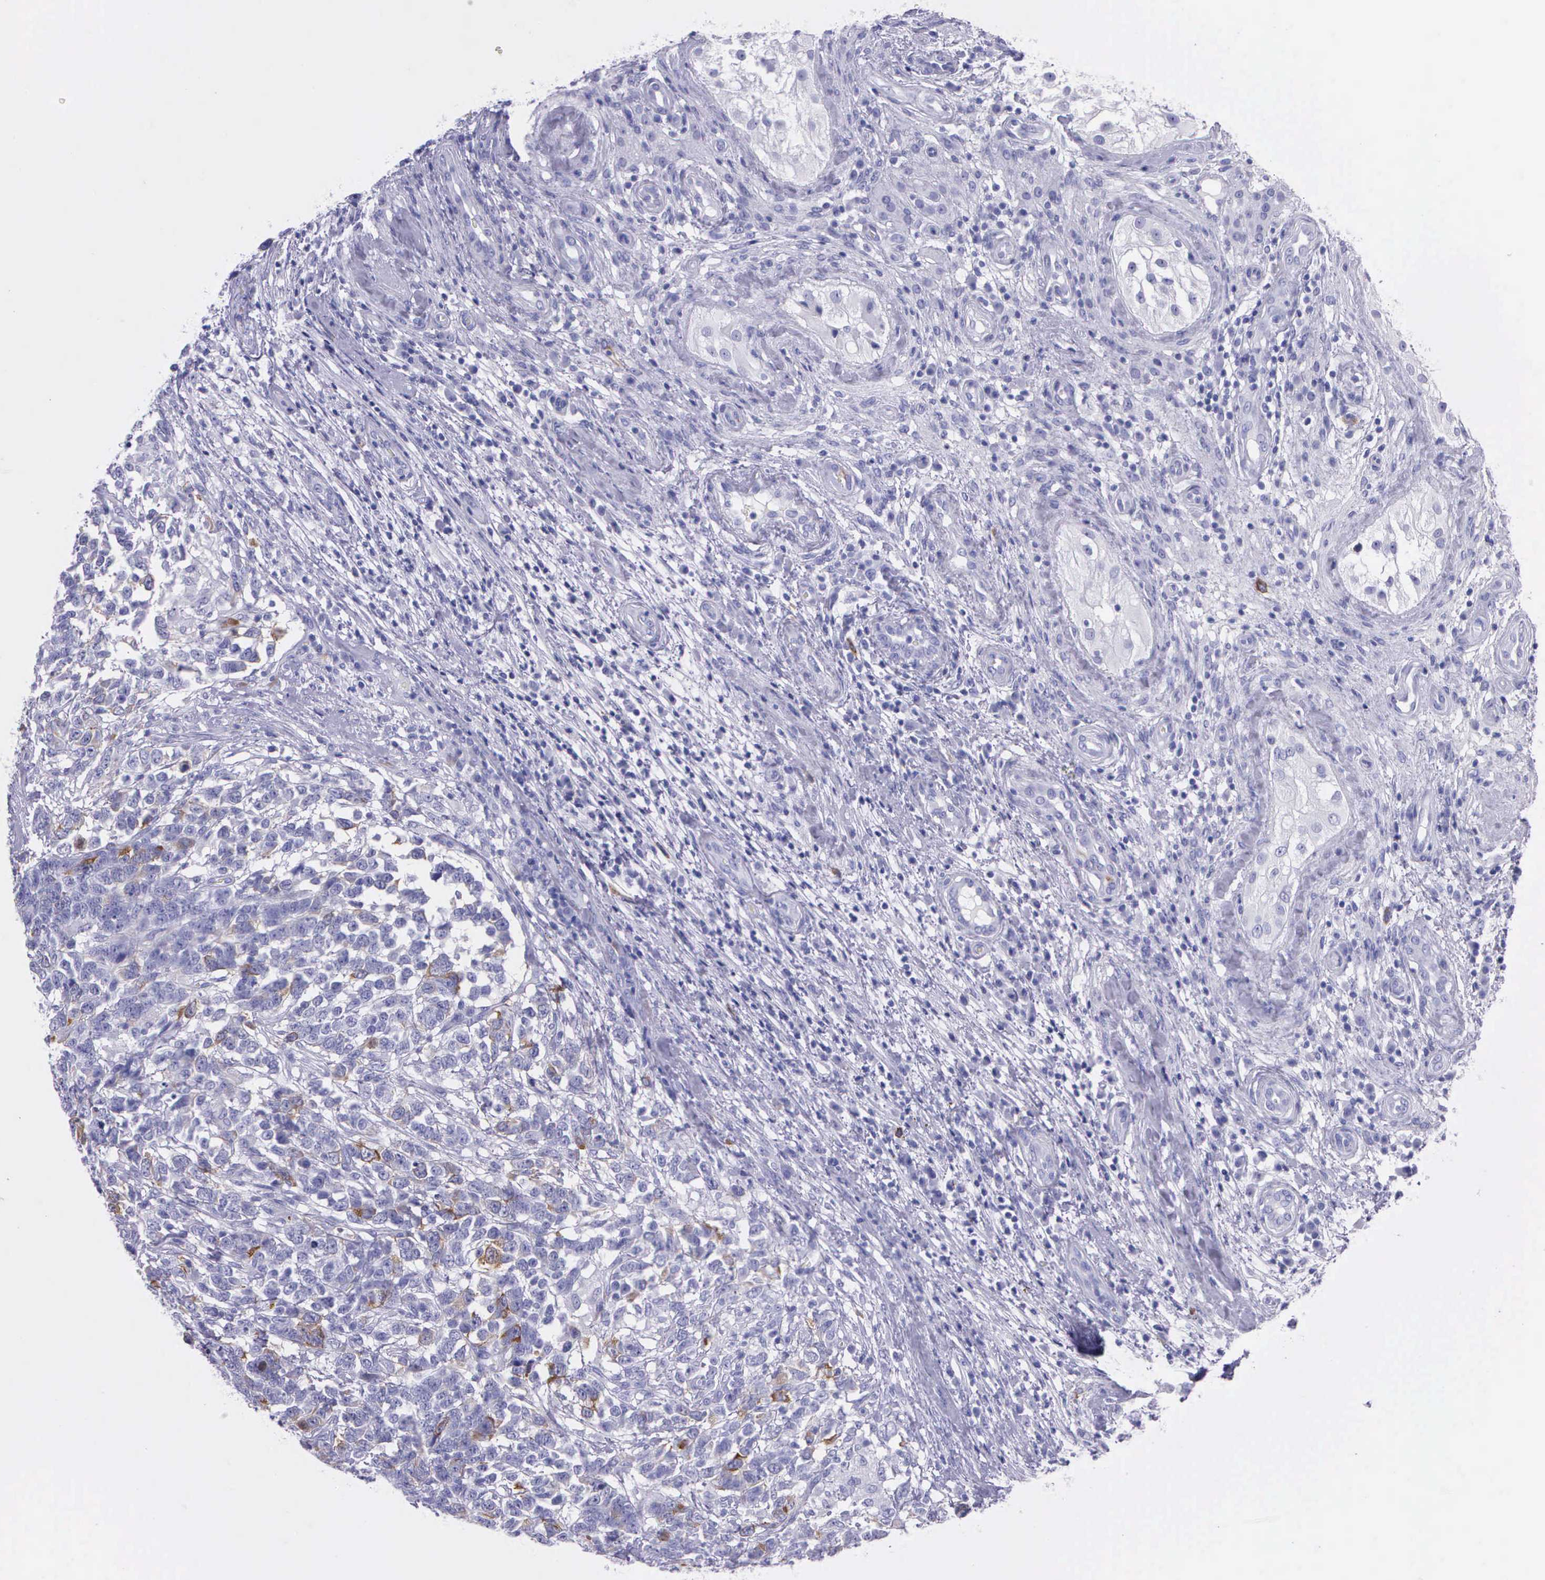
{"staining": {"intensity": "moderate", "quantity": "<25%", "location": "cytoplasmic/membranous,nuclear"}, "tissue": "testis cancer", "cell_type": "Tumor cells", "image_type": "cancer", "snomed": [{"axis": "morphology", "description": "Carcinoma, Embryonal, NOS"}, {"axis": "topography", "description": "Testis"}], "caption": "Moderate cytoplasmic/membranous and nuclear protein expression is identified in approximately <25% of tumor cells in testis embryonal carcinoma.", "gene": "CCNB1", "patient": {"sex": "male", "age": 26}}